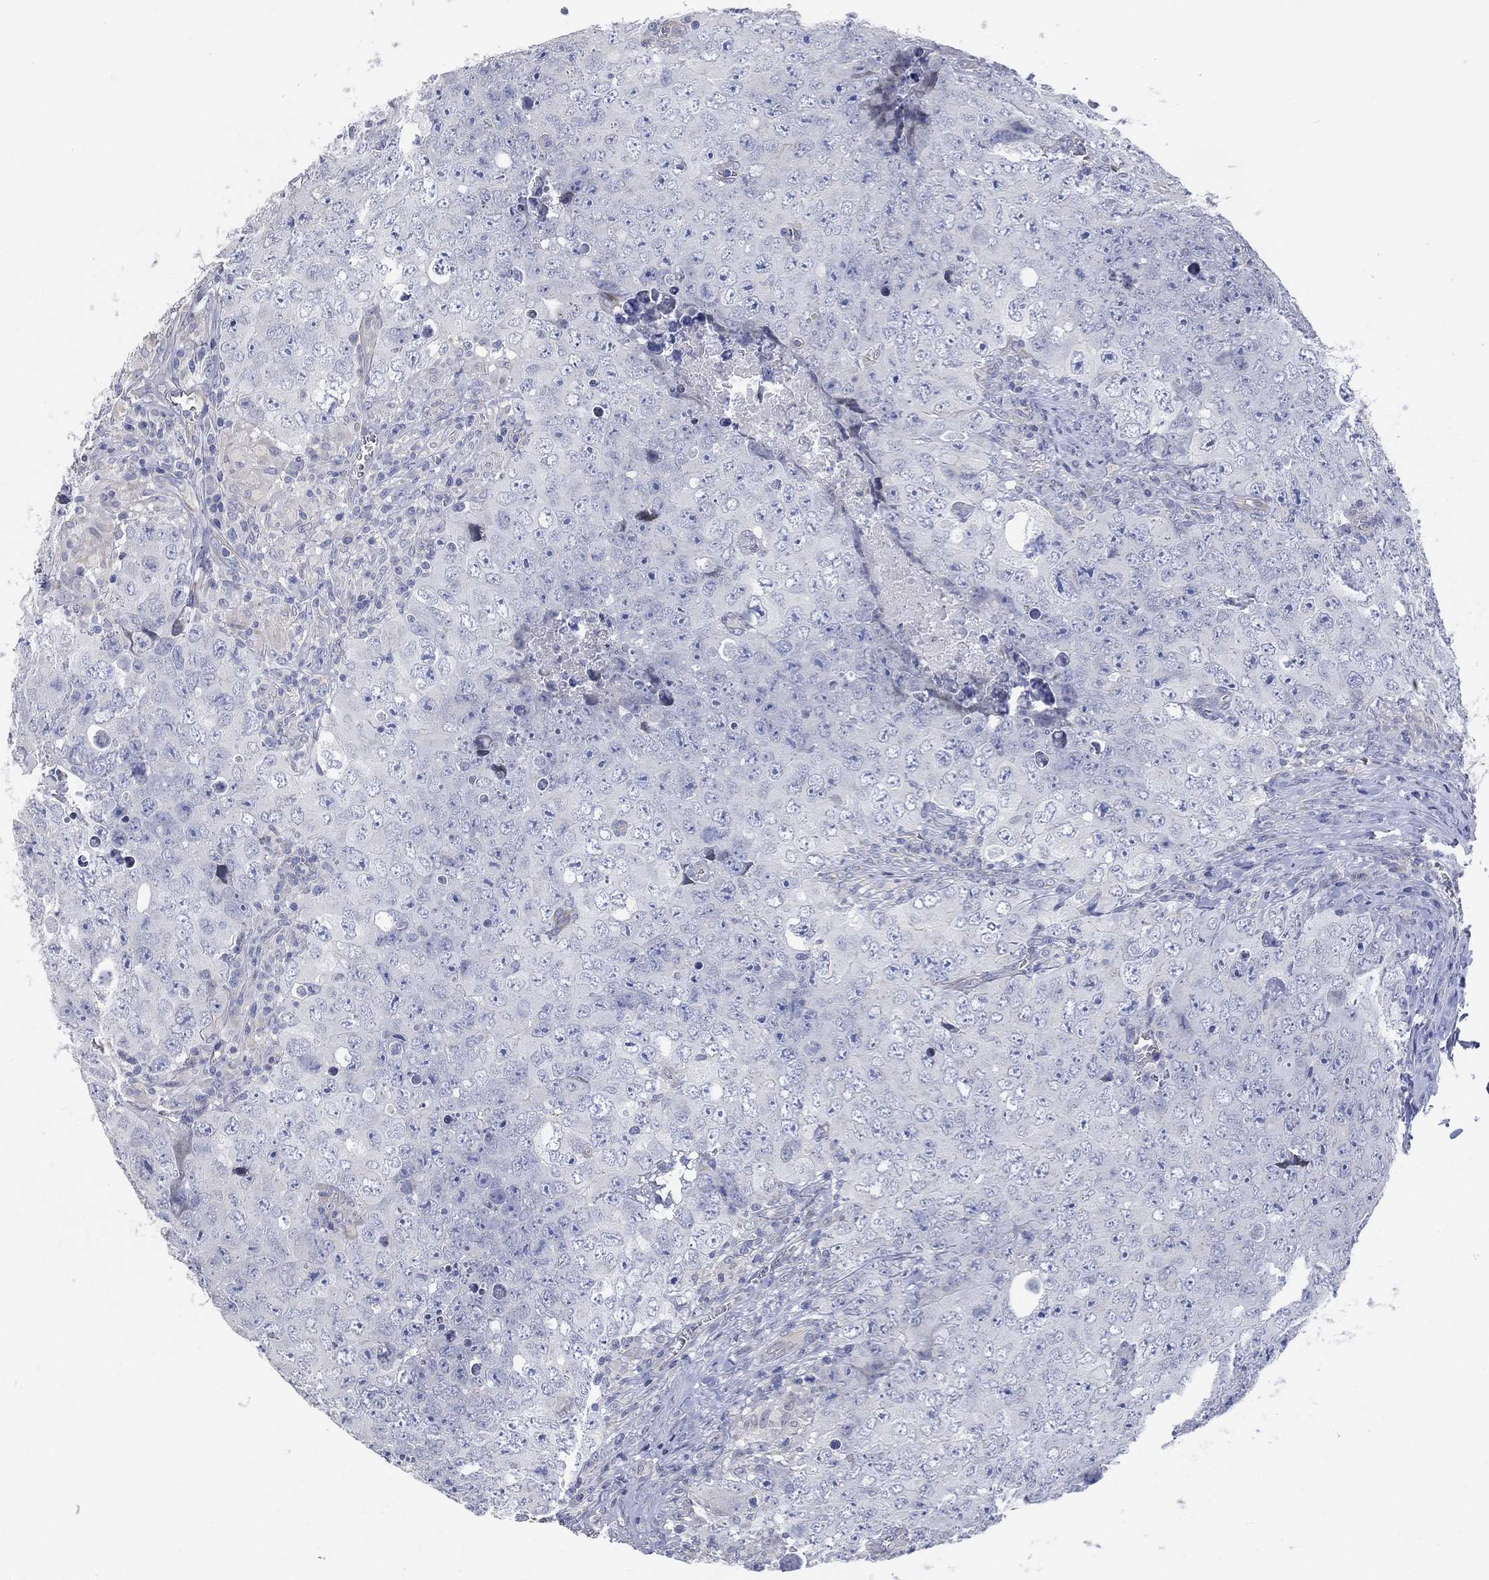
{"staining": {"intensity": "negative", "quantity": "none", "location": "none"}, "tissue": "testis cancer", "cell_type": "Tumor cells", "image_type": "cancer", "snomed": [{"axis": "morphology", "description": "Seminoma, NOS"}, {"axis": "topography", "description": "Testis"}], "caption": "Tumor cells show no significant protein staining in seminoma (testis).", "gene": "CFTR", "patient": {"sex": "male", "age": 34}}